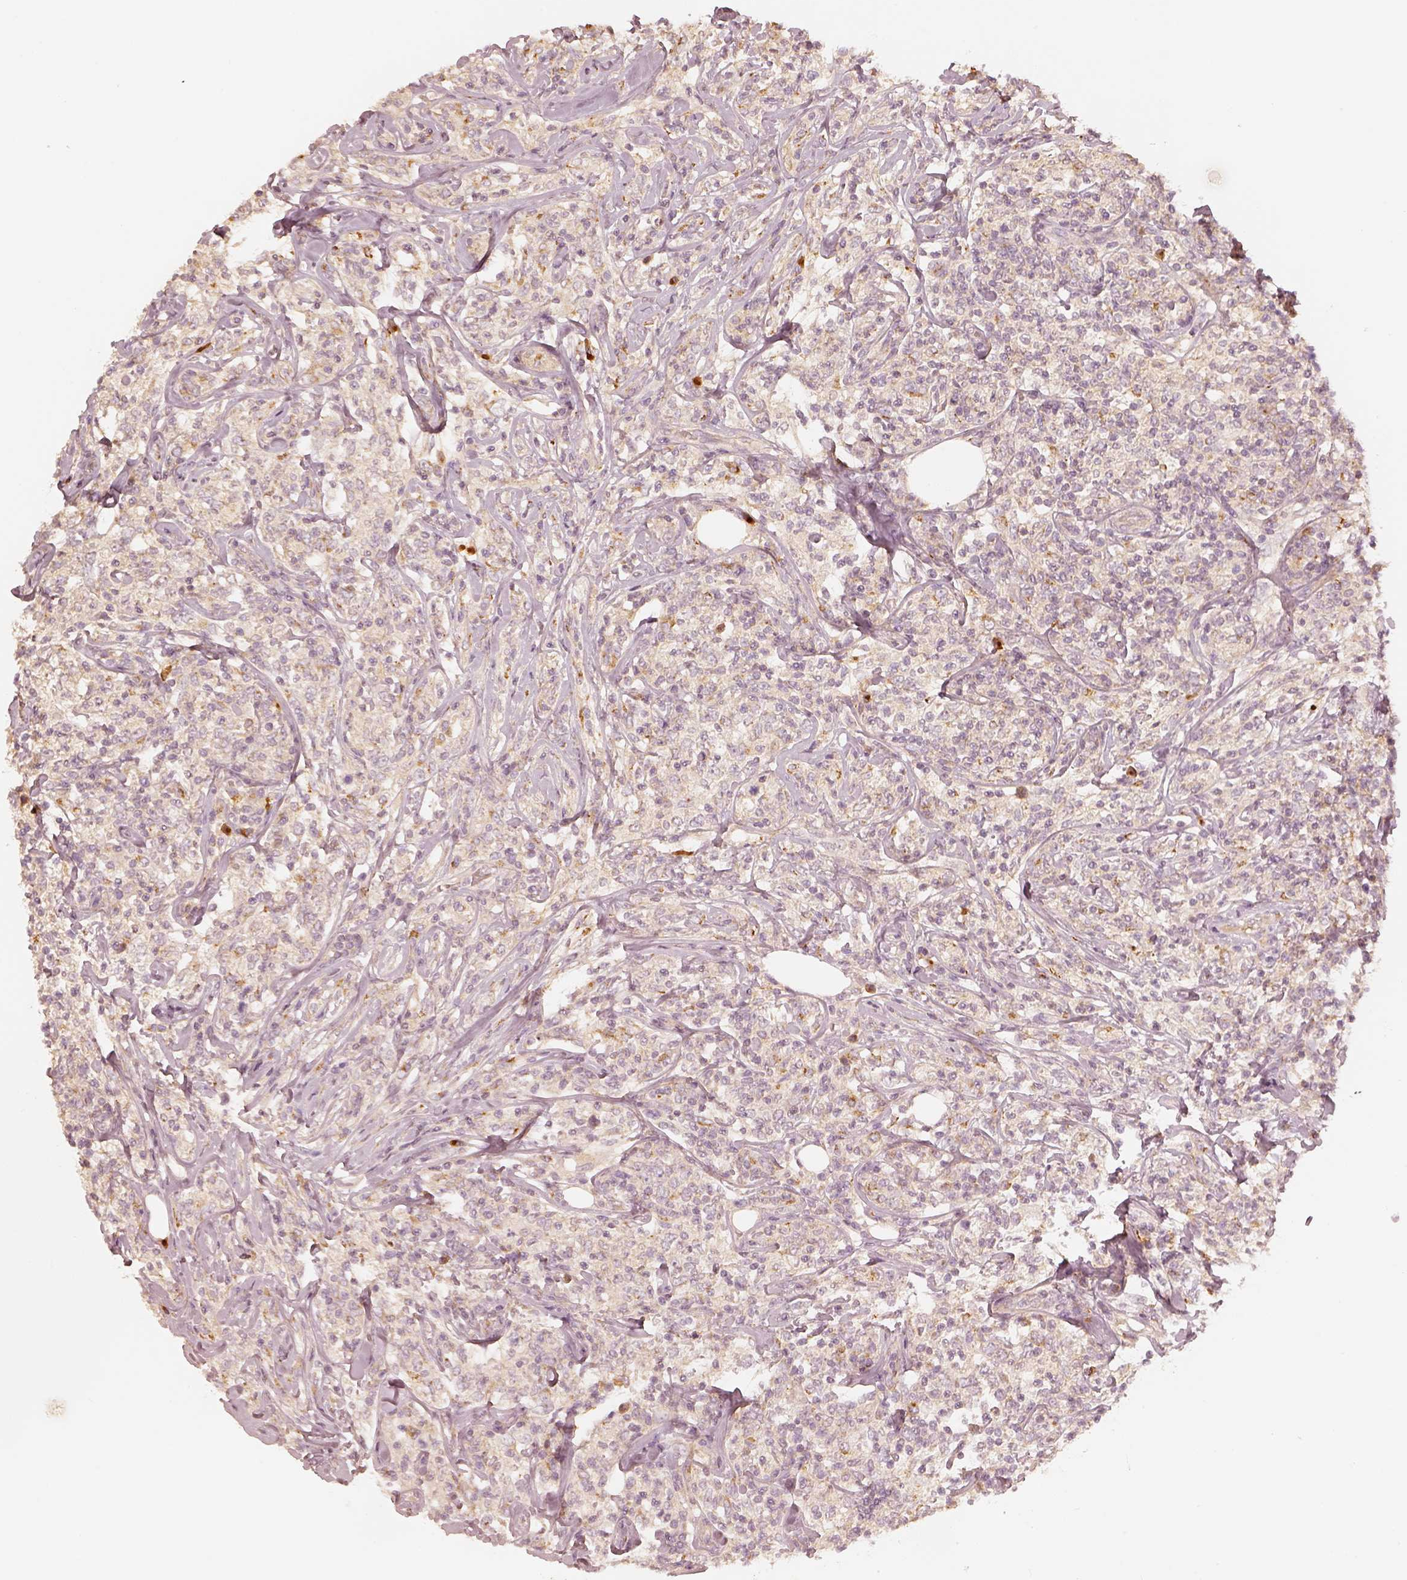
{"staining": {"intensity": "negative", "quantity": "none", "location": "none"}, "tissue": "lymphoma", "cell_type": "Tumor cells", "image_type": "cancer", "snomed": [{"axis": "morphology", "description": "Malignant lymphoma, non-Hodgkin's type, High grade"}, {"axis": "topography", "description": "Lymph node"}], "caption": "Immunohistochemistry (IHC) histopathology image of neoplastic tissue: human lymphoma stained with DAB (3,3'-diaminobenzidine) displays no significant protein staining in tumor cells.", "gene": "GORASP2", "patient": {"sex": "female", "age": 84}}